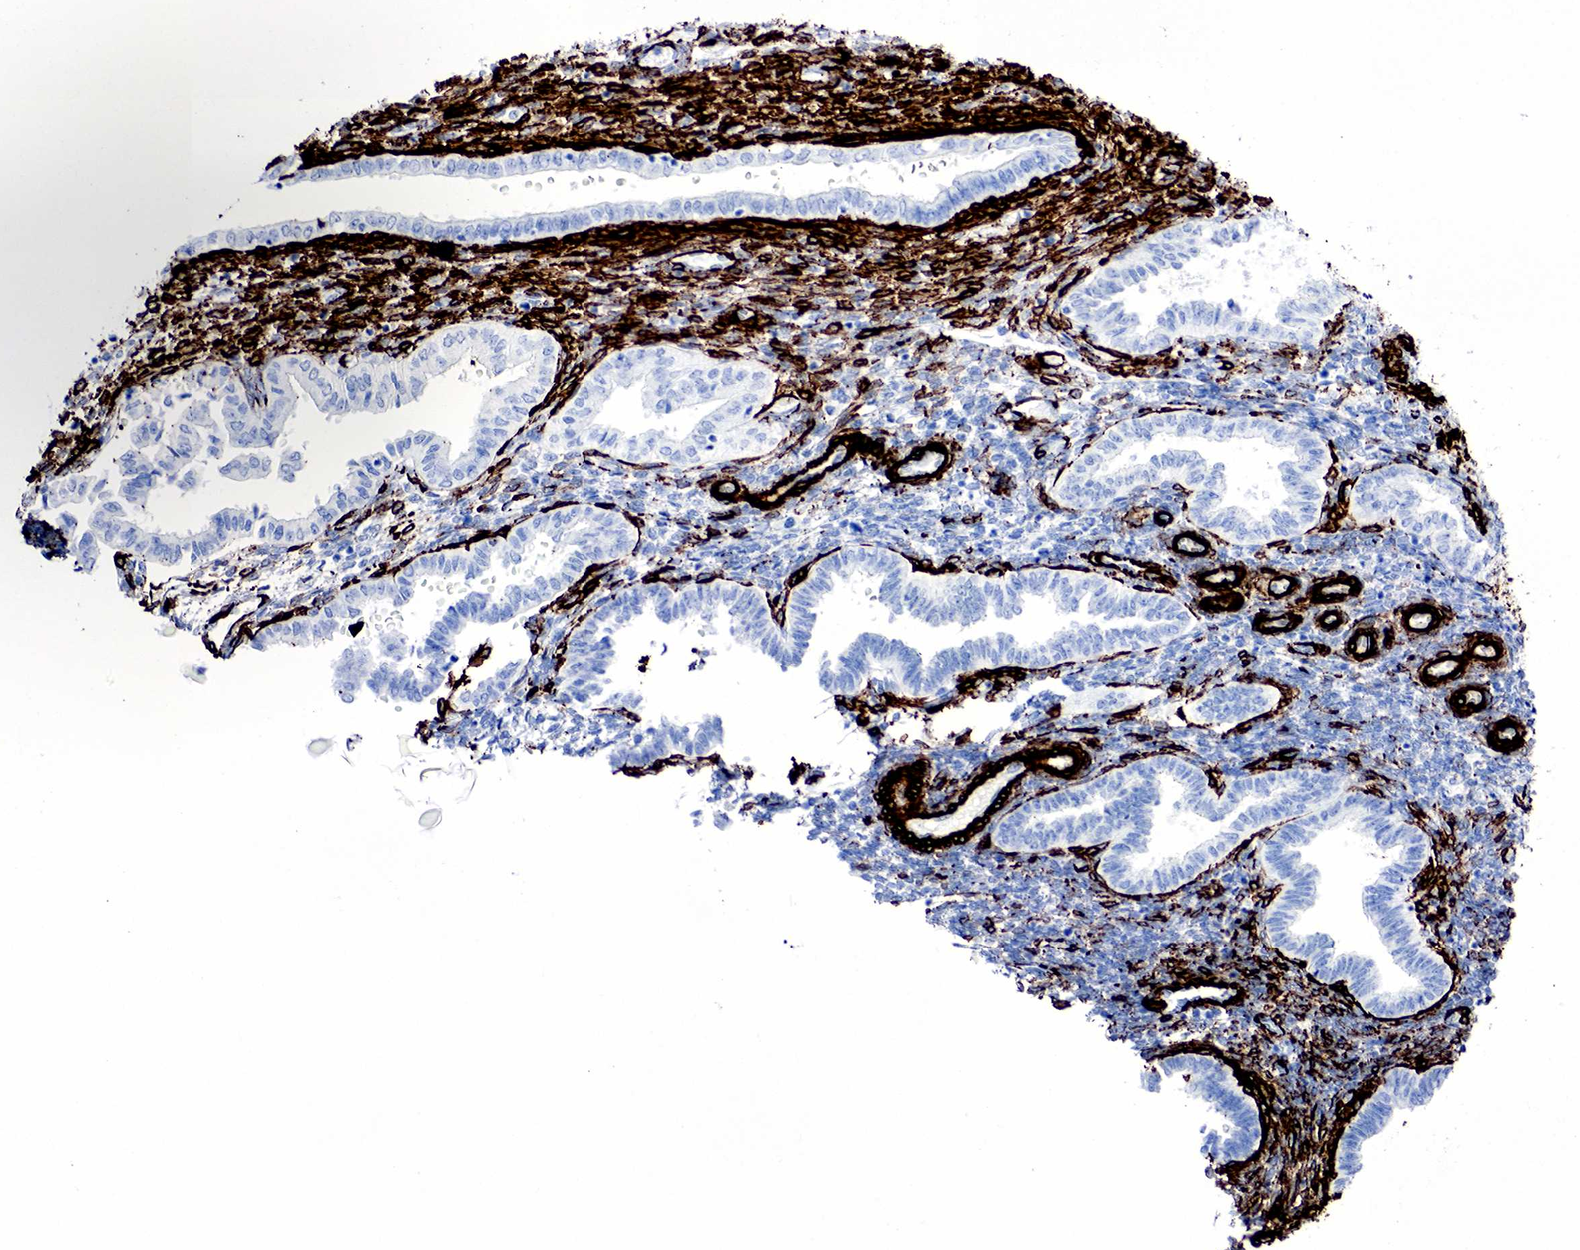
{"staining": {"intensity": "strong", "quantity": "25%-75%", "location": "cytoplasmic/membranous"}, "tissue": "endometrium", "cell_type": "Cells in endometrial stroma", "image_type": "normal", "snomed": [{"axis": "morphology", "description": "Normal tissue, NOS"}, {"axis": "topography", "description": "Endometrium"}], "caption": "Protein expression analysis of benign endometrium displays strong cytoplasmic/membranous staining in approximately 25%-75% of cells in endometrial stroma. The protein of interest is stained brown, and the nuclei are stained in blue (DAB IHC with brightfield microscopy, high magnification).", "gene": "ACTA2", "patient": {"sex": "female", "age": 36}}